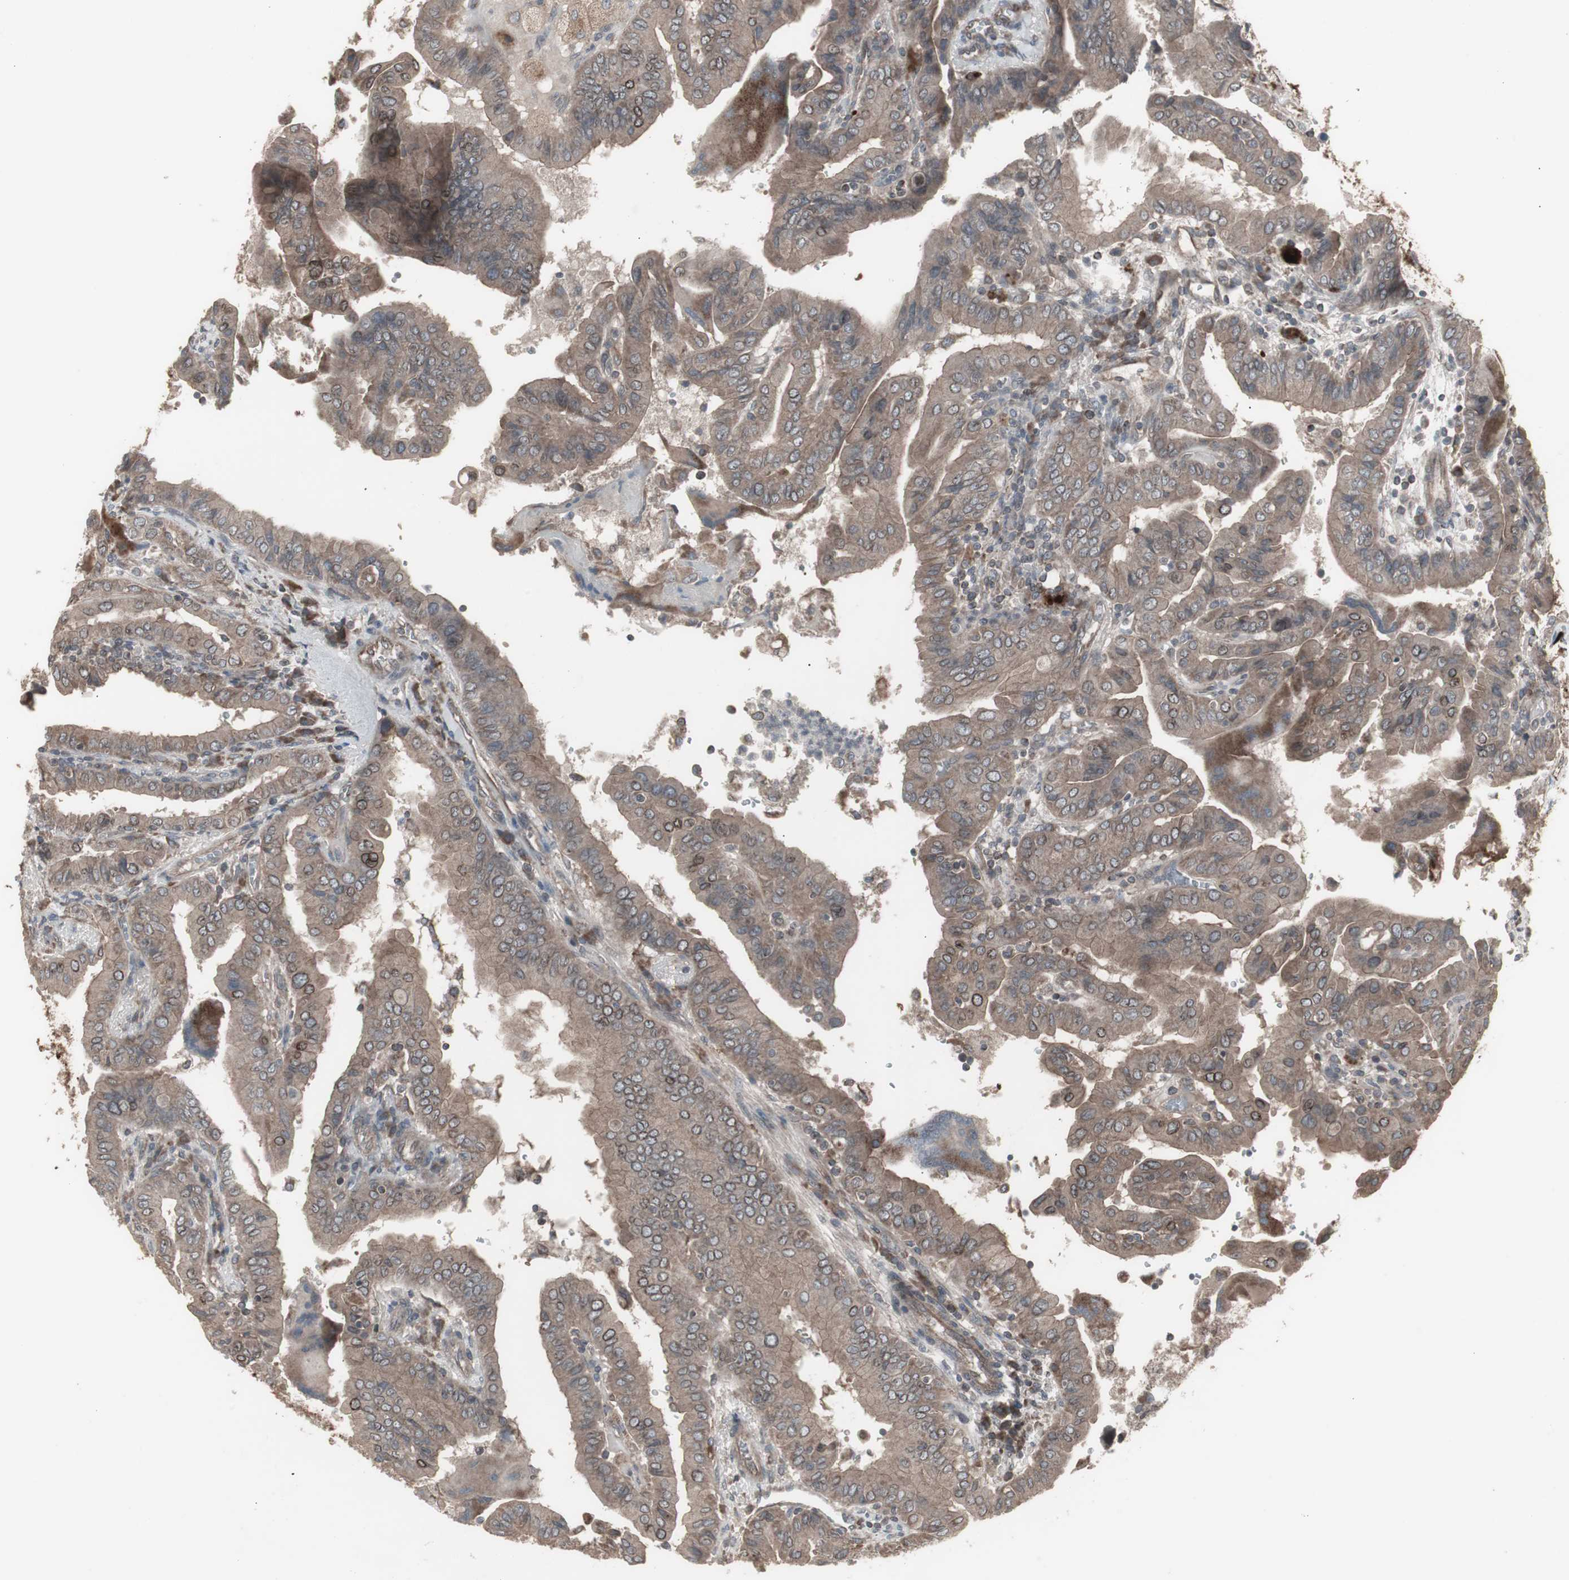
{"staining": {"intensity": "moderate", "quantity": ">75%", "location": "cytoplasmic/membranous"}, "tissue": "thyroid cancer", "cell_type": "Tumor cells", "image_type": "cancer", "snomed": [{"axis": "morphology", "description": "Papillary adenocarcinoma, NOS"}, {"axis": "topography", "description": "Thyroid gland"}], "caption": "A medium amount of moderate cytoplasmic/membranous expression is seen in approximately >75% of tumor cells in thyroid papillary adenocarcinoma tissue. Nuclei are stained in blue.", "gene": "SSTR2", "patient": {"sex": "male", "age": 33}}